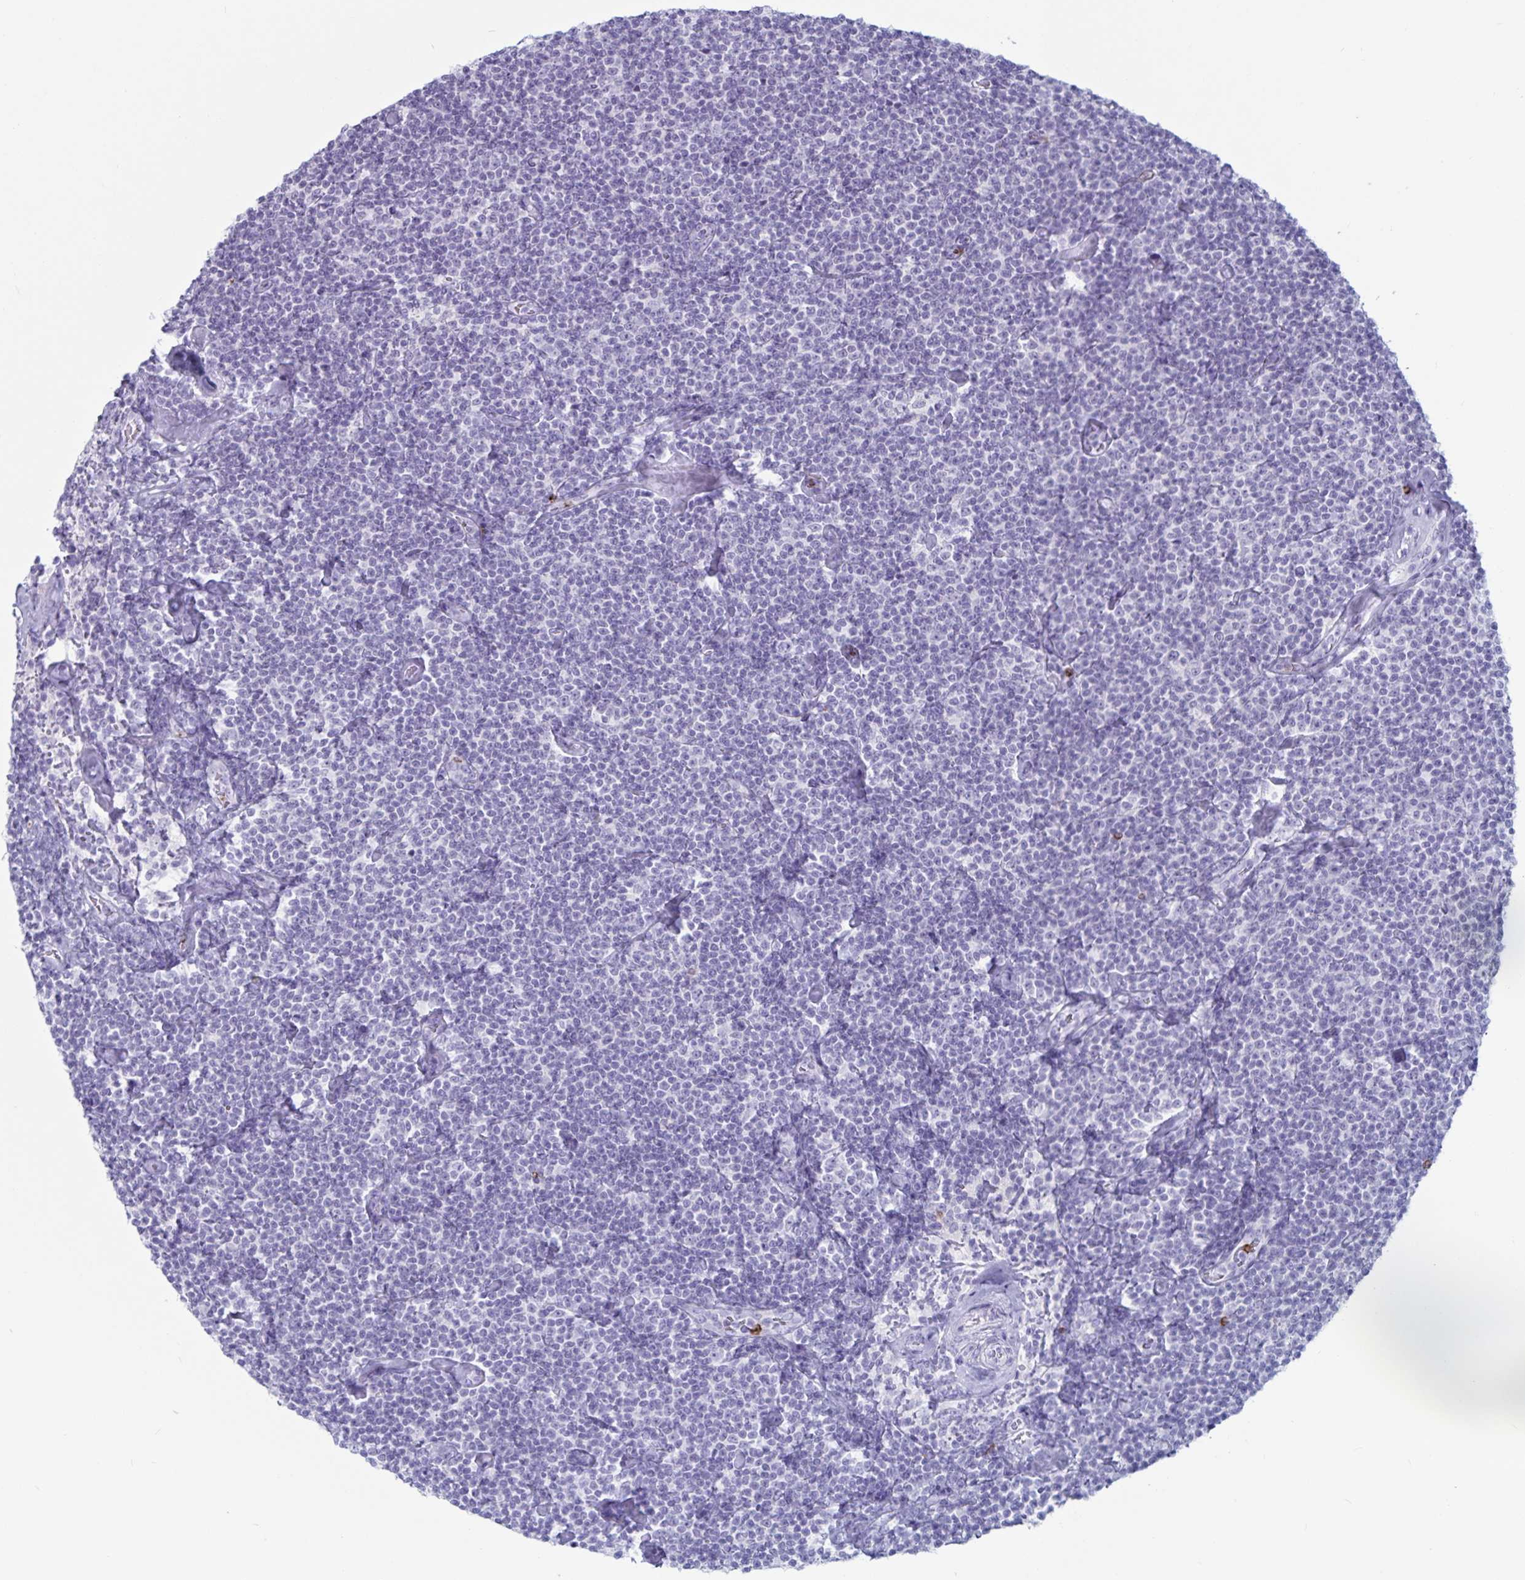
{"staining": {"intensity": "negative", "quantity": "none", "location": "none"}, "tissue": "lymphoma", "cell_type": "Tumor cells", "image_type": "cancer", "snomed": [{"axis": "morphology", "description": "Malignant lymphoma, non-Hodgkin's type, Low grade"}, {"axis": "topography", "description": "Lymph node"}], "caption": "Protein analysis of lymphoma exhibits no significant staining in tumor cells.", "gene": "GNLY", "patient": {"sex": "male", "age": 81}}